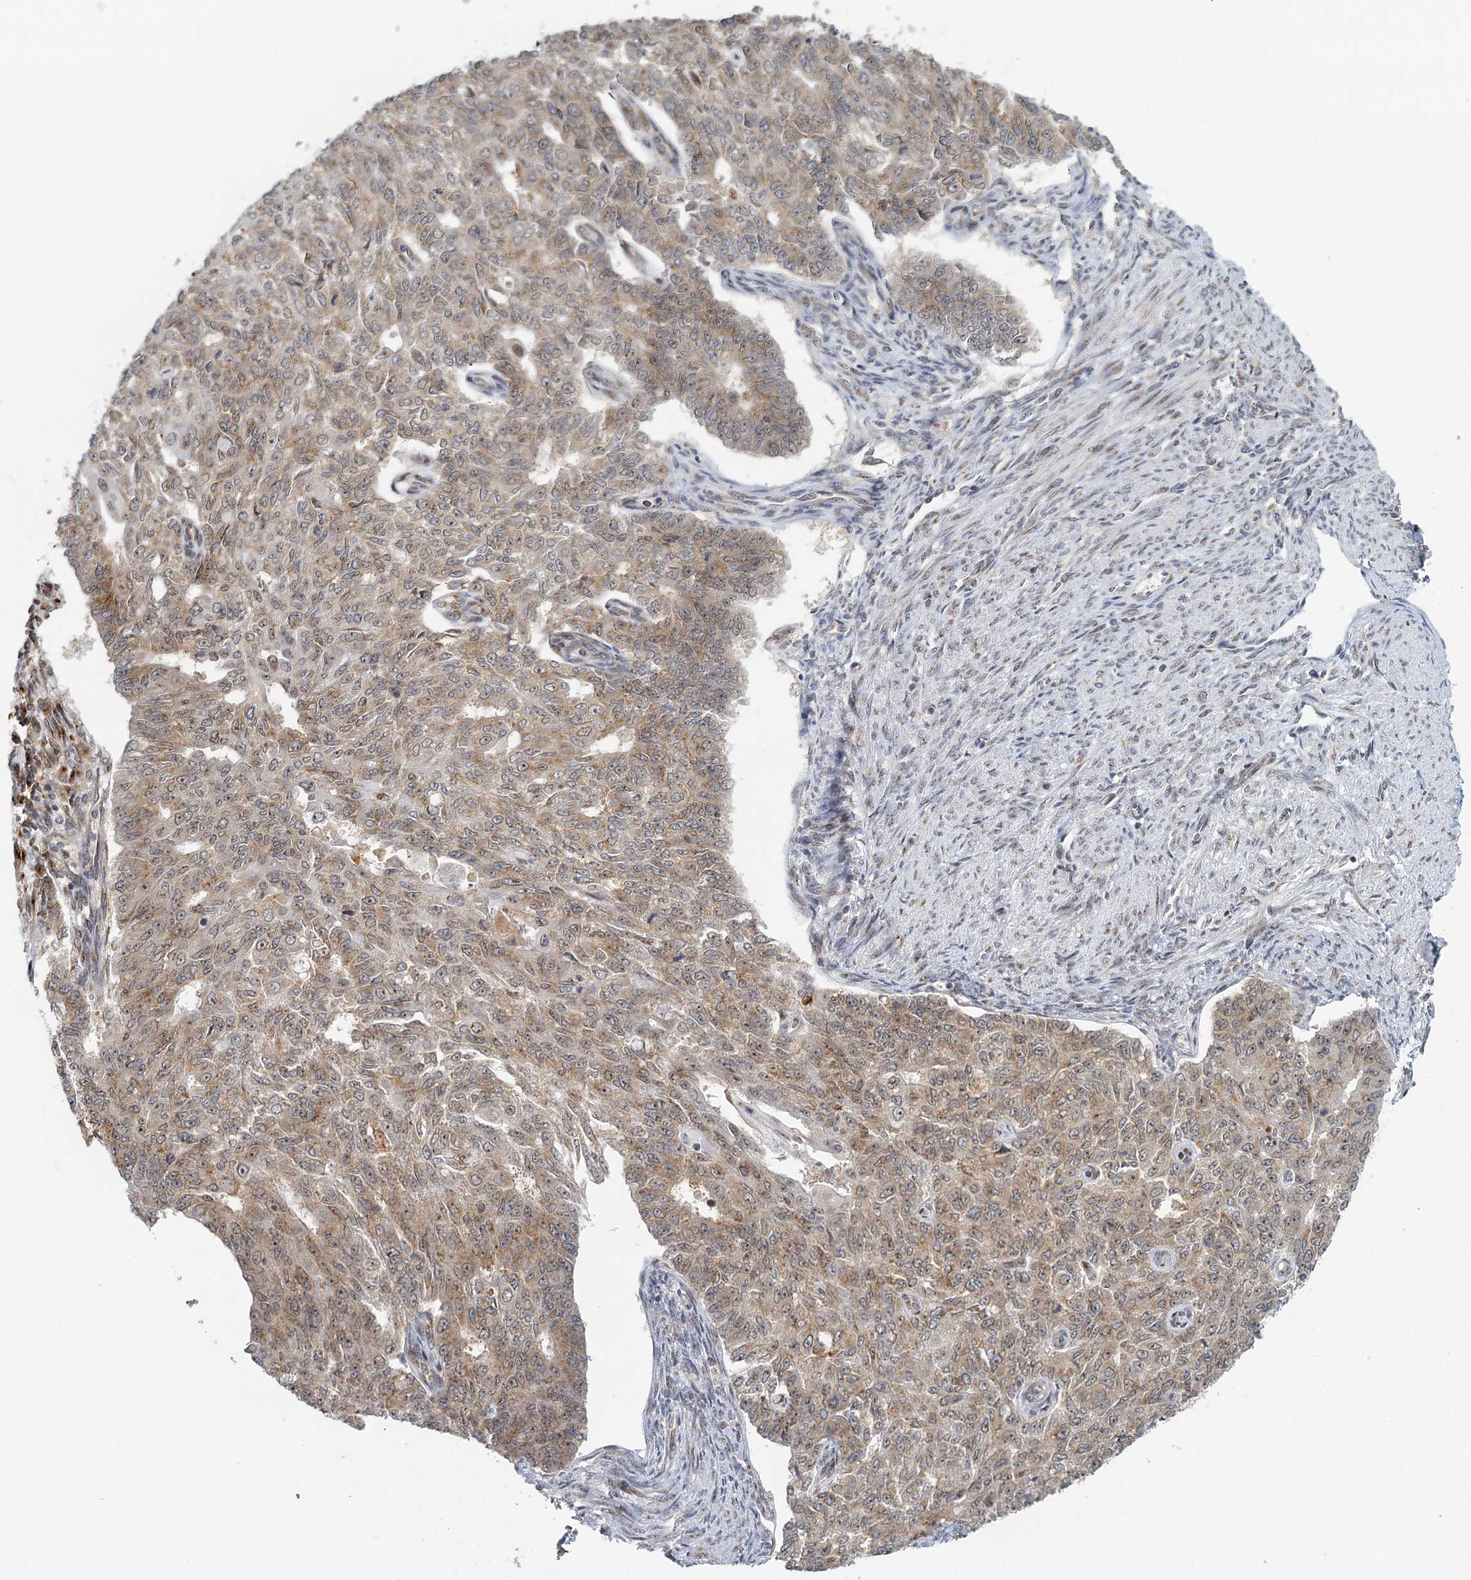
{"staining": {"intensity": "moderate", "quantity": ">75%", "location": "cytoplasmic/membranous"}, "tissue": "endometrial cancer", "cell_type": "Tumor cells", "image_type": "cancer", "snomed": [{"axis": "morphology", "description": "Adenocarcinoma, NOS"}, {"axis": "topography", "description": "Endometrium"}], "caption": "A brown stain highlights moderate cytoplasmic/membranous staining of a protein in human endometrial cancer (adenocarcinoma) tumor cells.", "gene": "TREX1", "patient": {"sex": "female", "age": 32}}